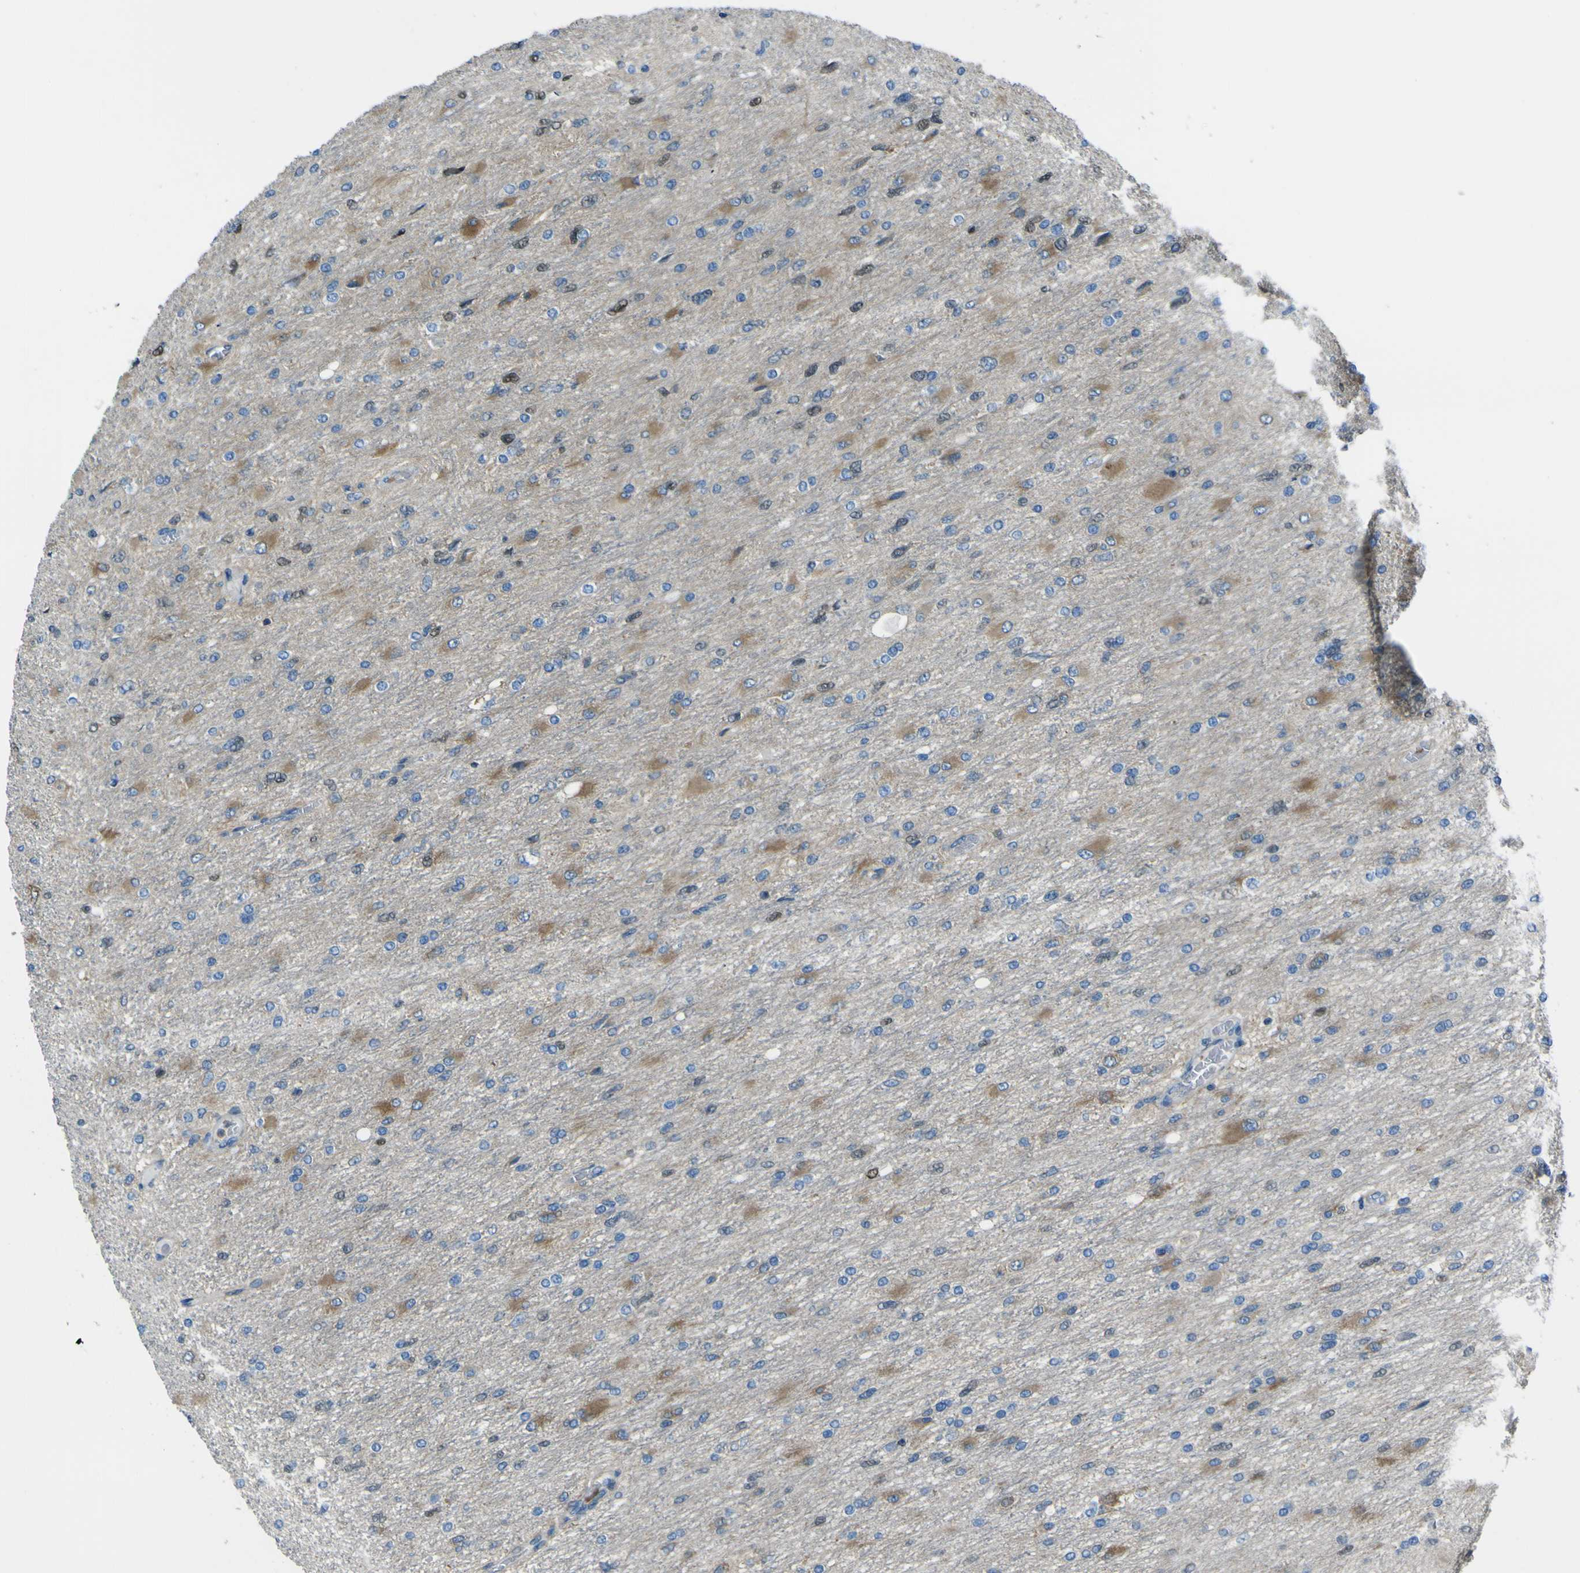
{"staining": {"intensity": "moderate", "quantity": "25%-75%", "location": "cytoplasmic/membranous"}, "tissue": "glioma", "cell_type": "Tumor cells", "image_type": "cancer", "snomed": [{"axis": "morphology", "description": "Glioma, malignant, High grade"}, {"axis": "topography", "description": "Cerebral cortex"}], "caption": "Immunohistochemical staining of malignant high-grade glioma shows medium levels of moderate cytoplasmic/membranous protein expression in approximately 25%-75% of tumor cells.", "gene": "STIM1", "patient": {"sex": "female", "age": 36}}